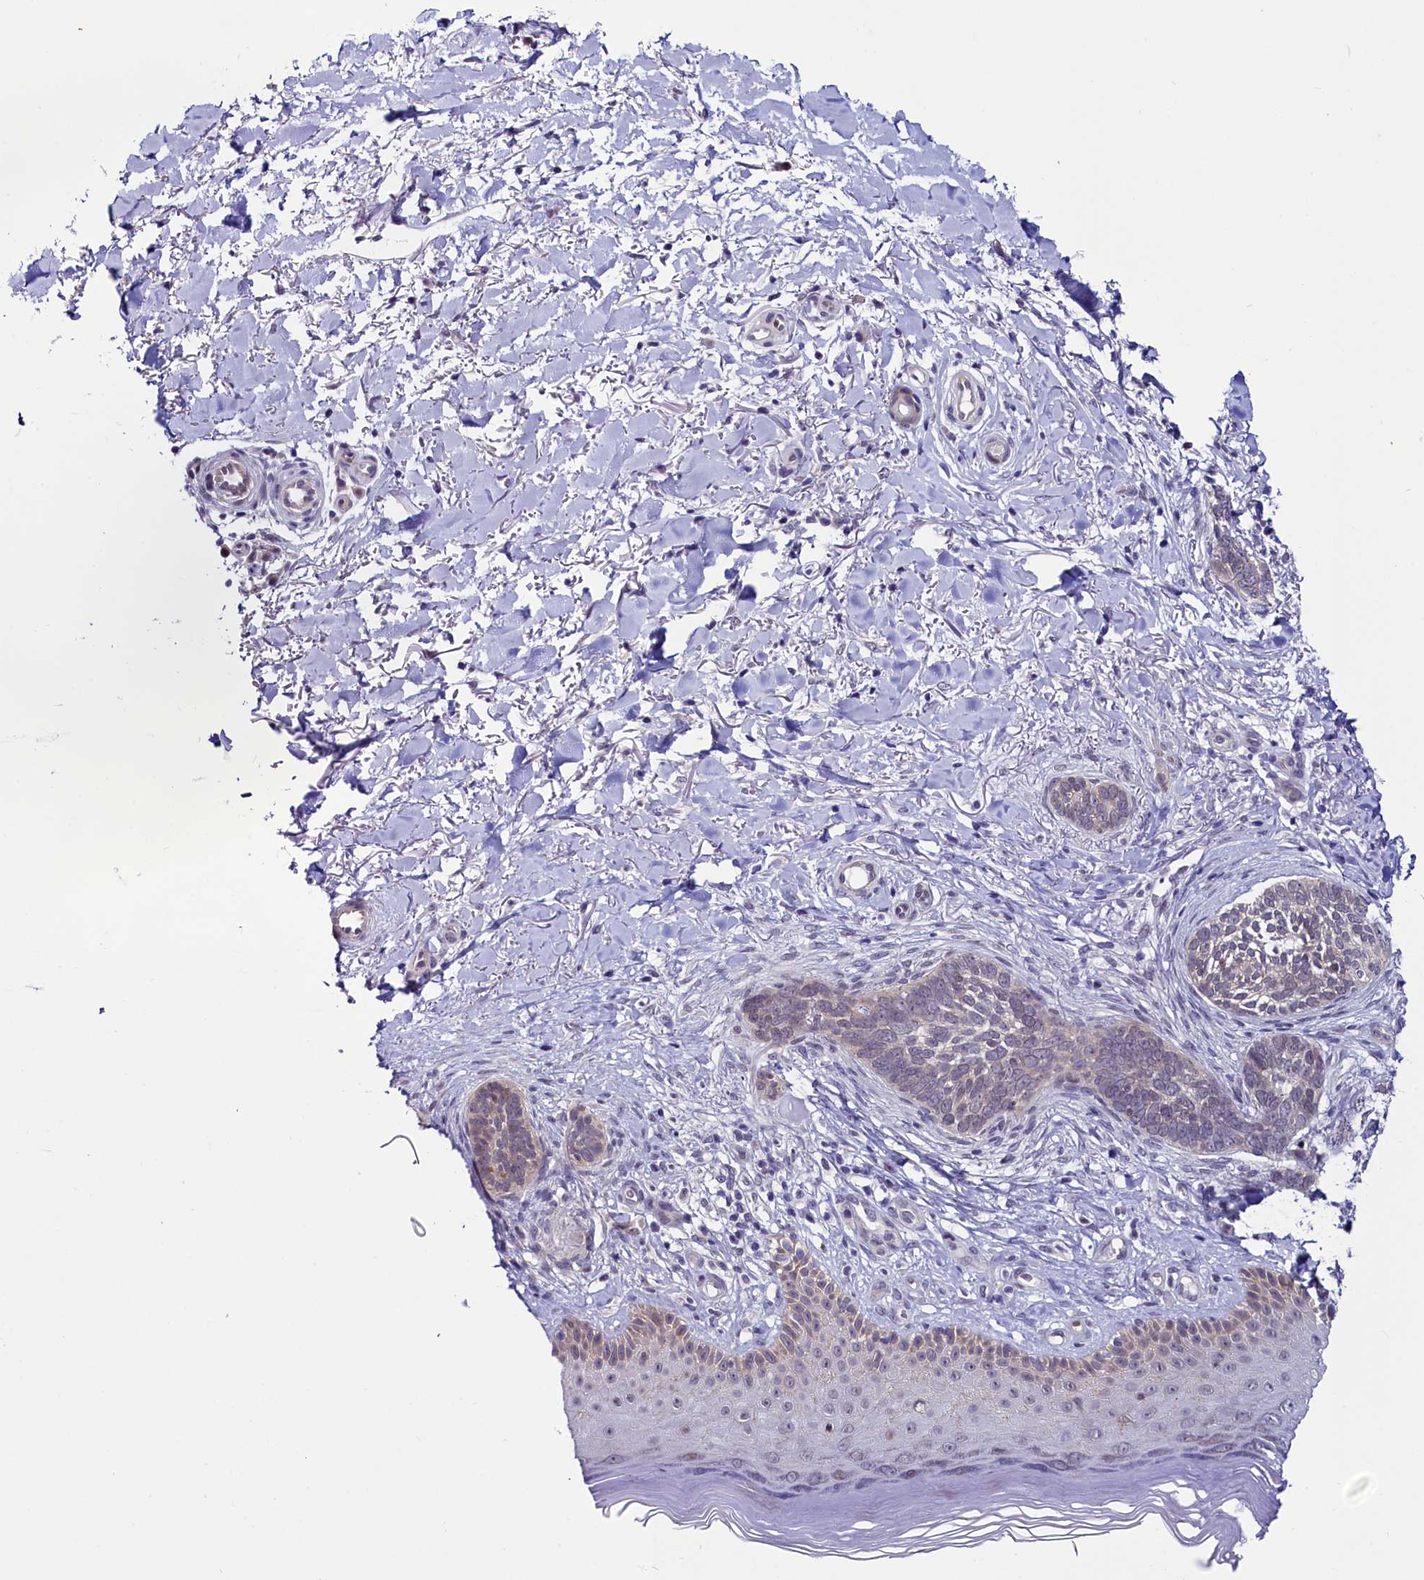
{"staining": {"intensity": "negative", "quantity": "none", "location": "none"}, "tissue": "skin cancer", "cell_type": "Tumor cells", "image_type": "cancer", "snomed": [{"axis": "morphology", "description": "Normal tissue, NOS"}, {"axis": "morphology", "description": "Basal cell carcinoma"}, {"axis": "topography", "description": "Skin"}], "caption": "Skin basal cell carcinoma stained for a protein using immunohistochemistry (IHC) demonstrates no positivity tumor cells.", "gene": "CCDC106", "patient": {"sex": "female", "age": 67}}